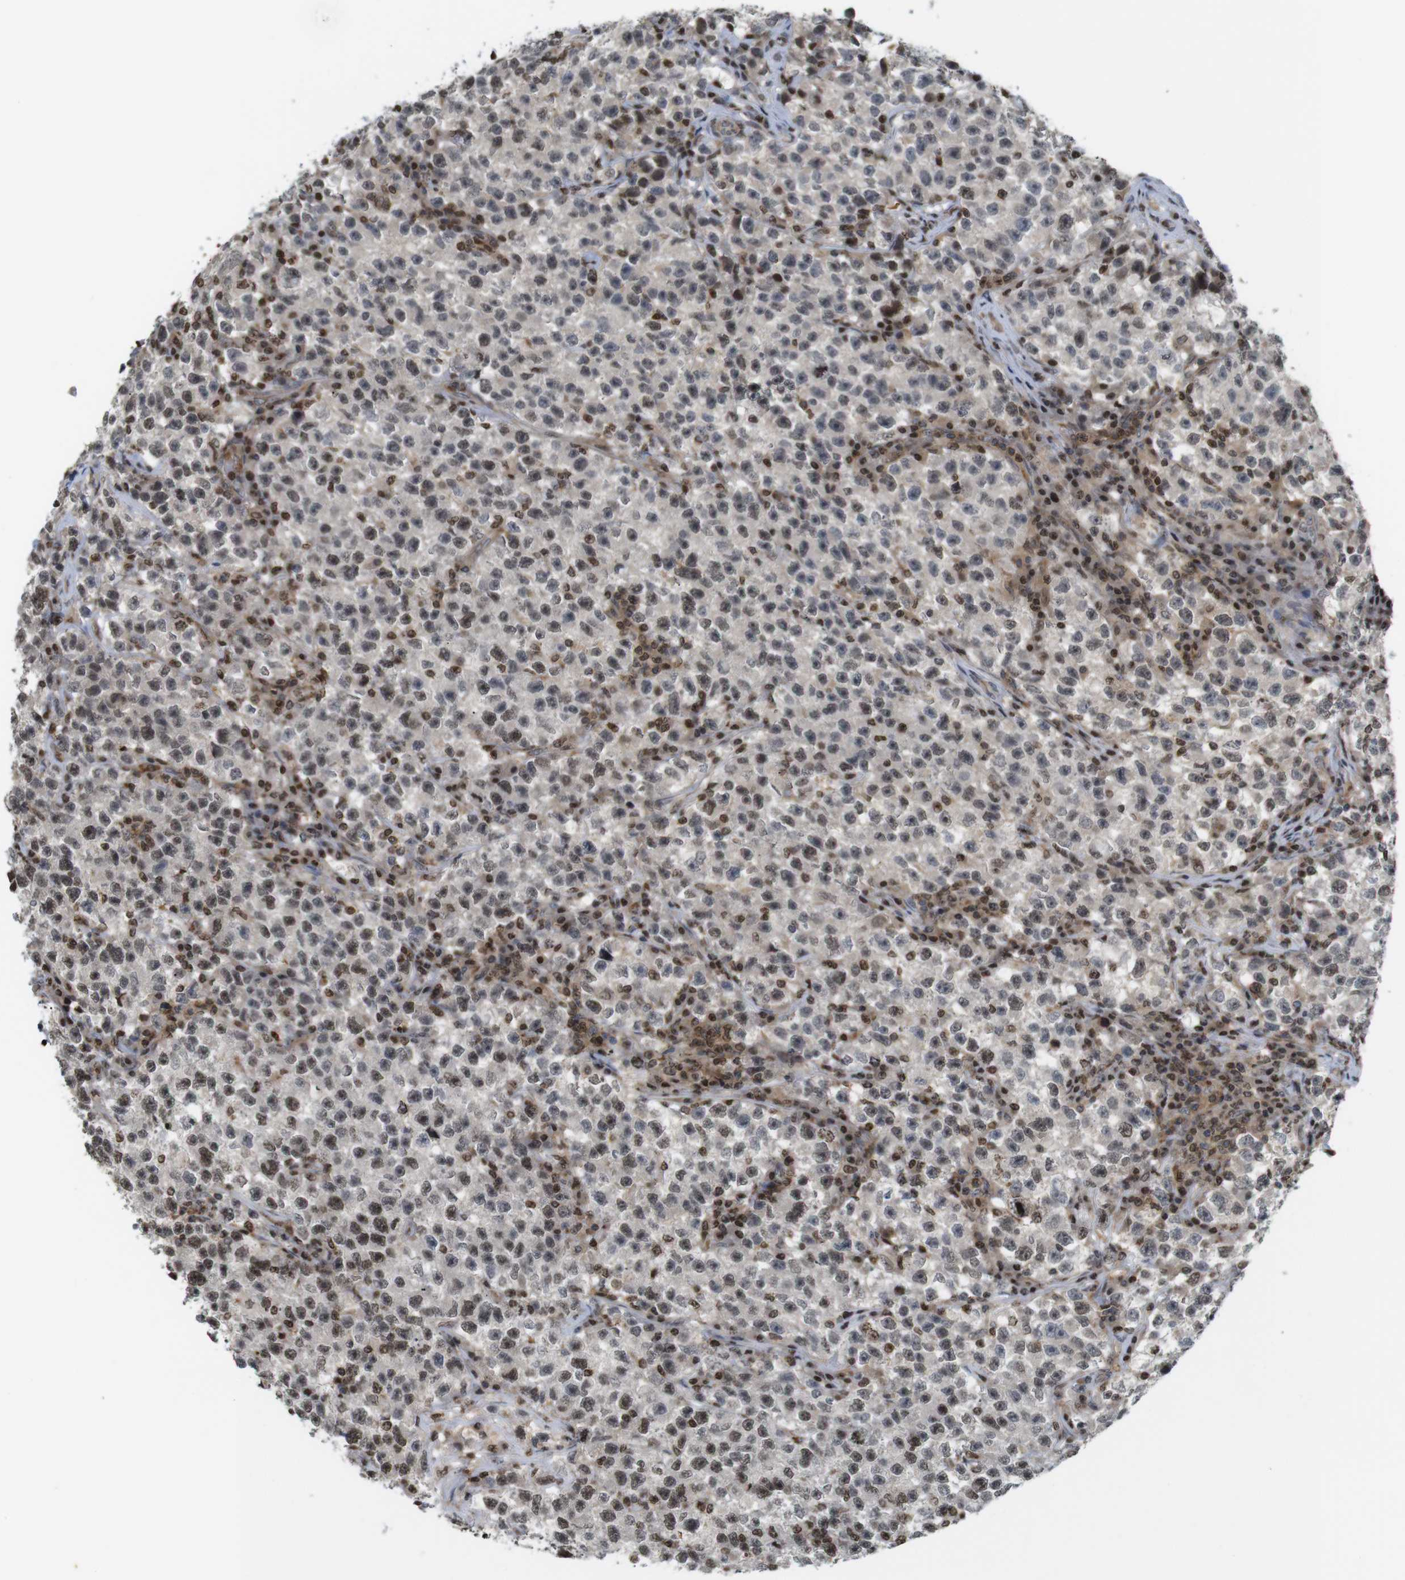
{"staining": {"intensity": "moderate", "quantity": "25%-75%", "location": "nuclear"}, "tissue": "testis cancer", "cell_type": "Tumor cells", "image_type": "cancer", "snomed": [{"axis": "morphology", "description": "Seminoma, NOS"}, {"axis": "topography", "description": "Testis"}], "caption": "Tumor cells reveal medium levels of moderate nuclear positivity in about 25%-75% of cells in seminoma (testis).", "gene": "MBD1", "patient": {"sex": "male", "age": 22}}